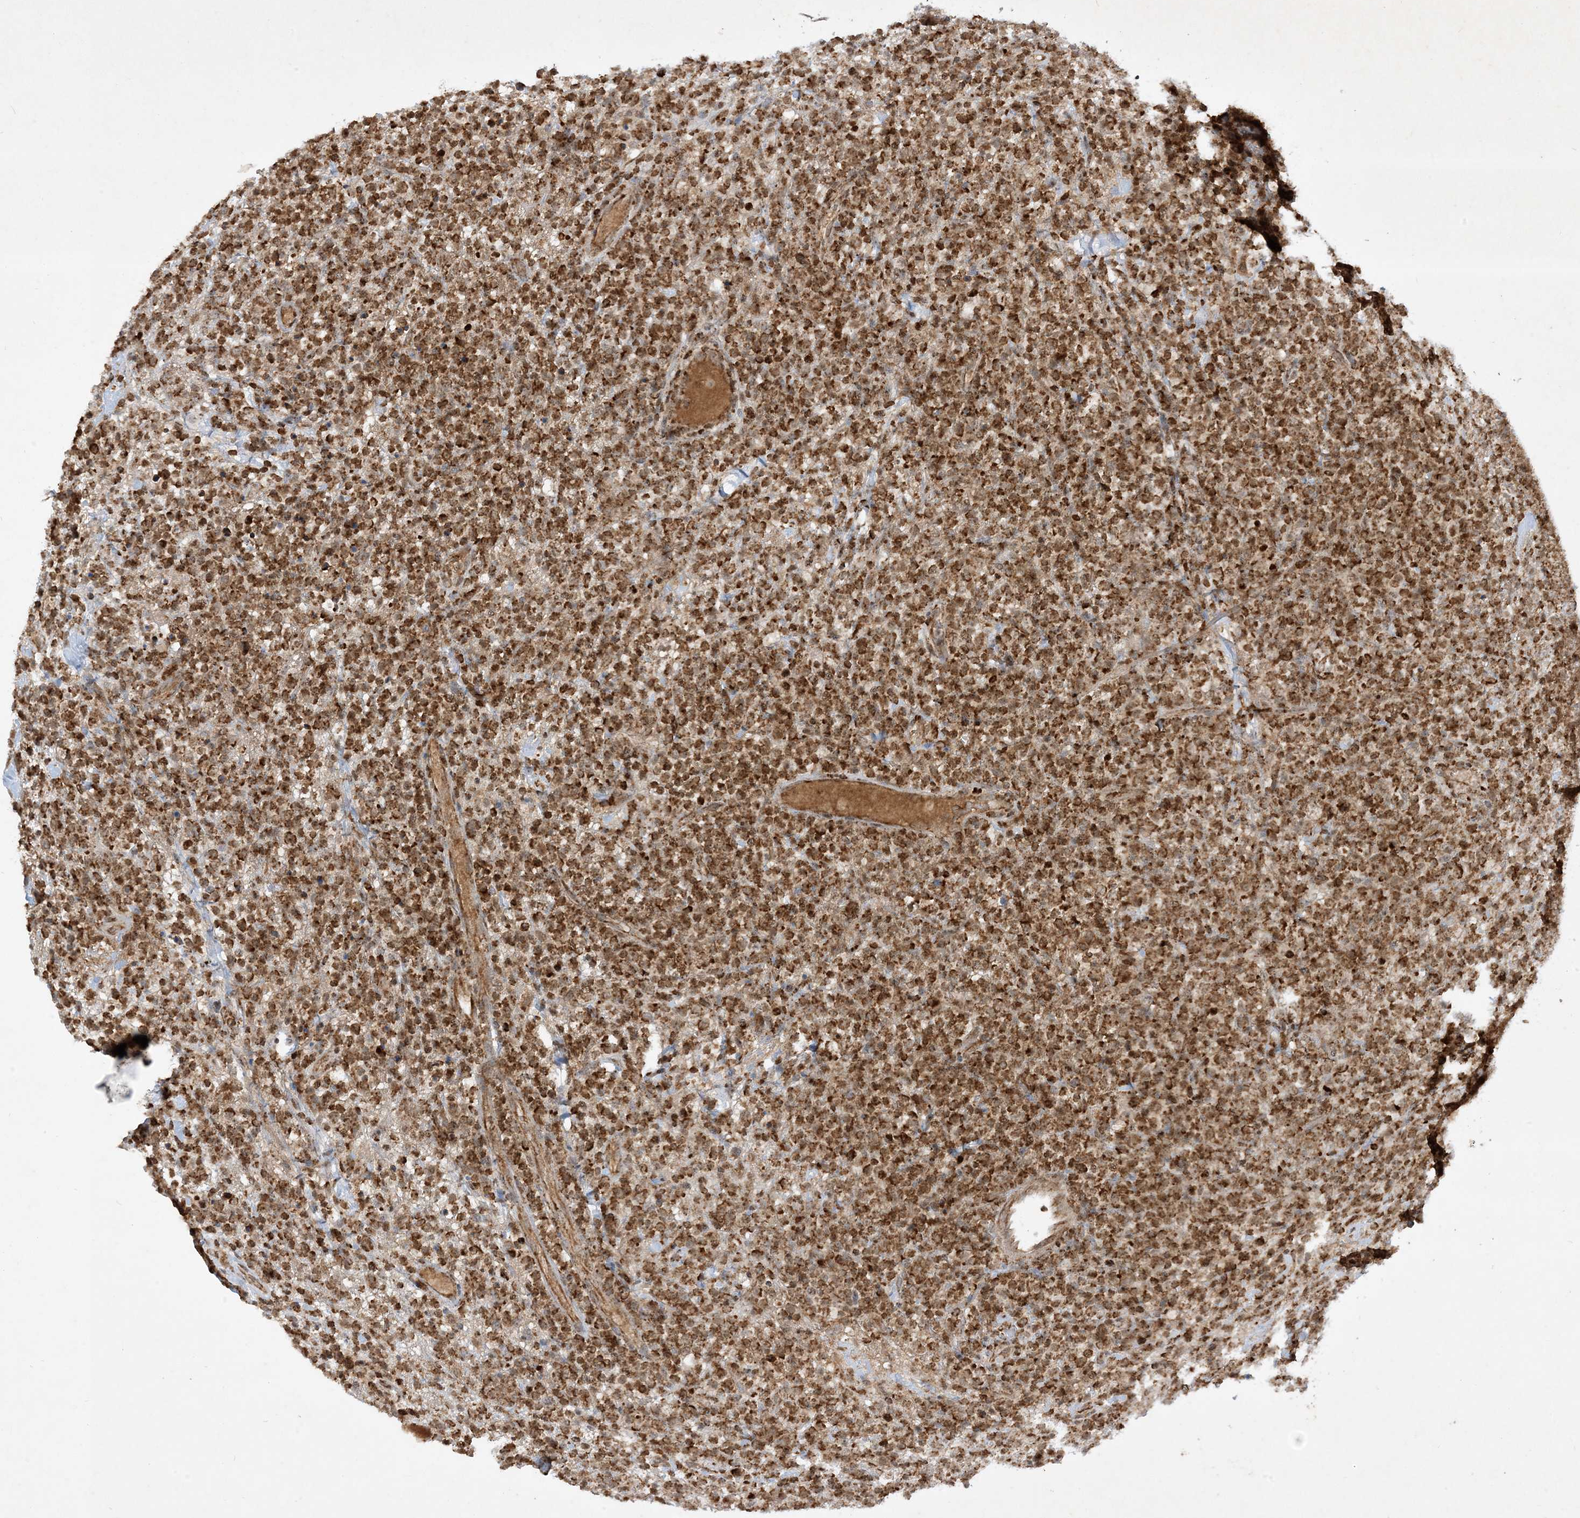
{"staining": {"intensity": "strong", "quantity": ">75%", "location": "cytoplasmic/membranous"}, "tissue": "lymphoma", "cell_type": "Tumor cells", "image_type": "cancer", "snomed": [{"axis": "morphology", "description": "Malignant lymphoma, non-Hodgkin's type, High grade"}, {"axis": "topography", "description": "Colon"}], "caption": "This image reveals immunohistochemistry (IHC) staining of lymphoma, with high strong cytoplasmic/membranous staining in about >75% of tumor cells.", "gene": "NDUFAF3", "patient": {"sex": "female", "age": 53}}